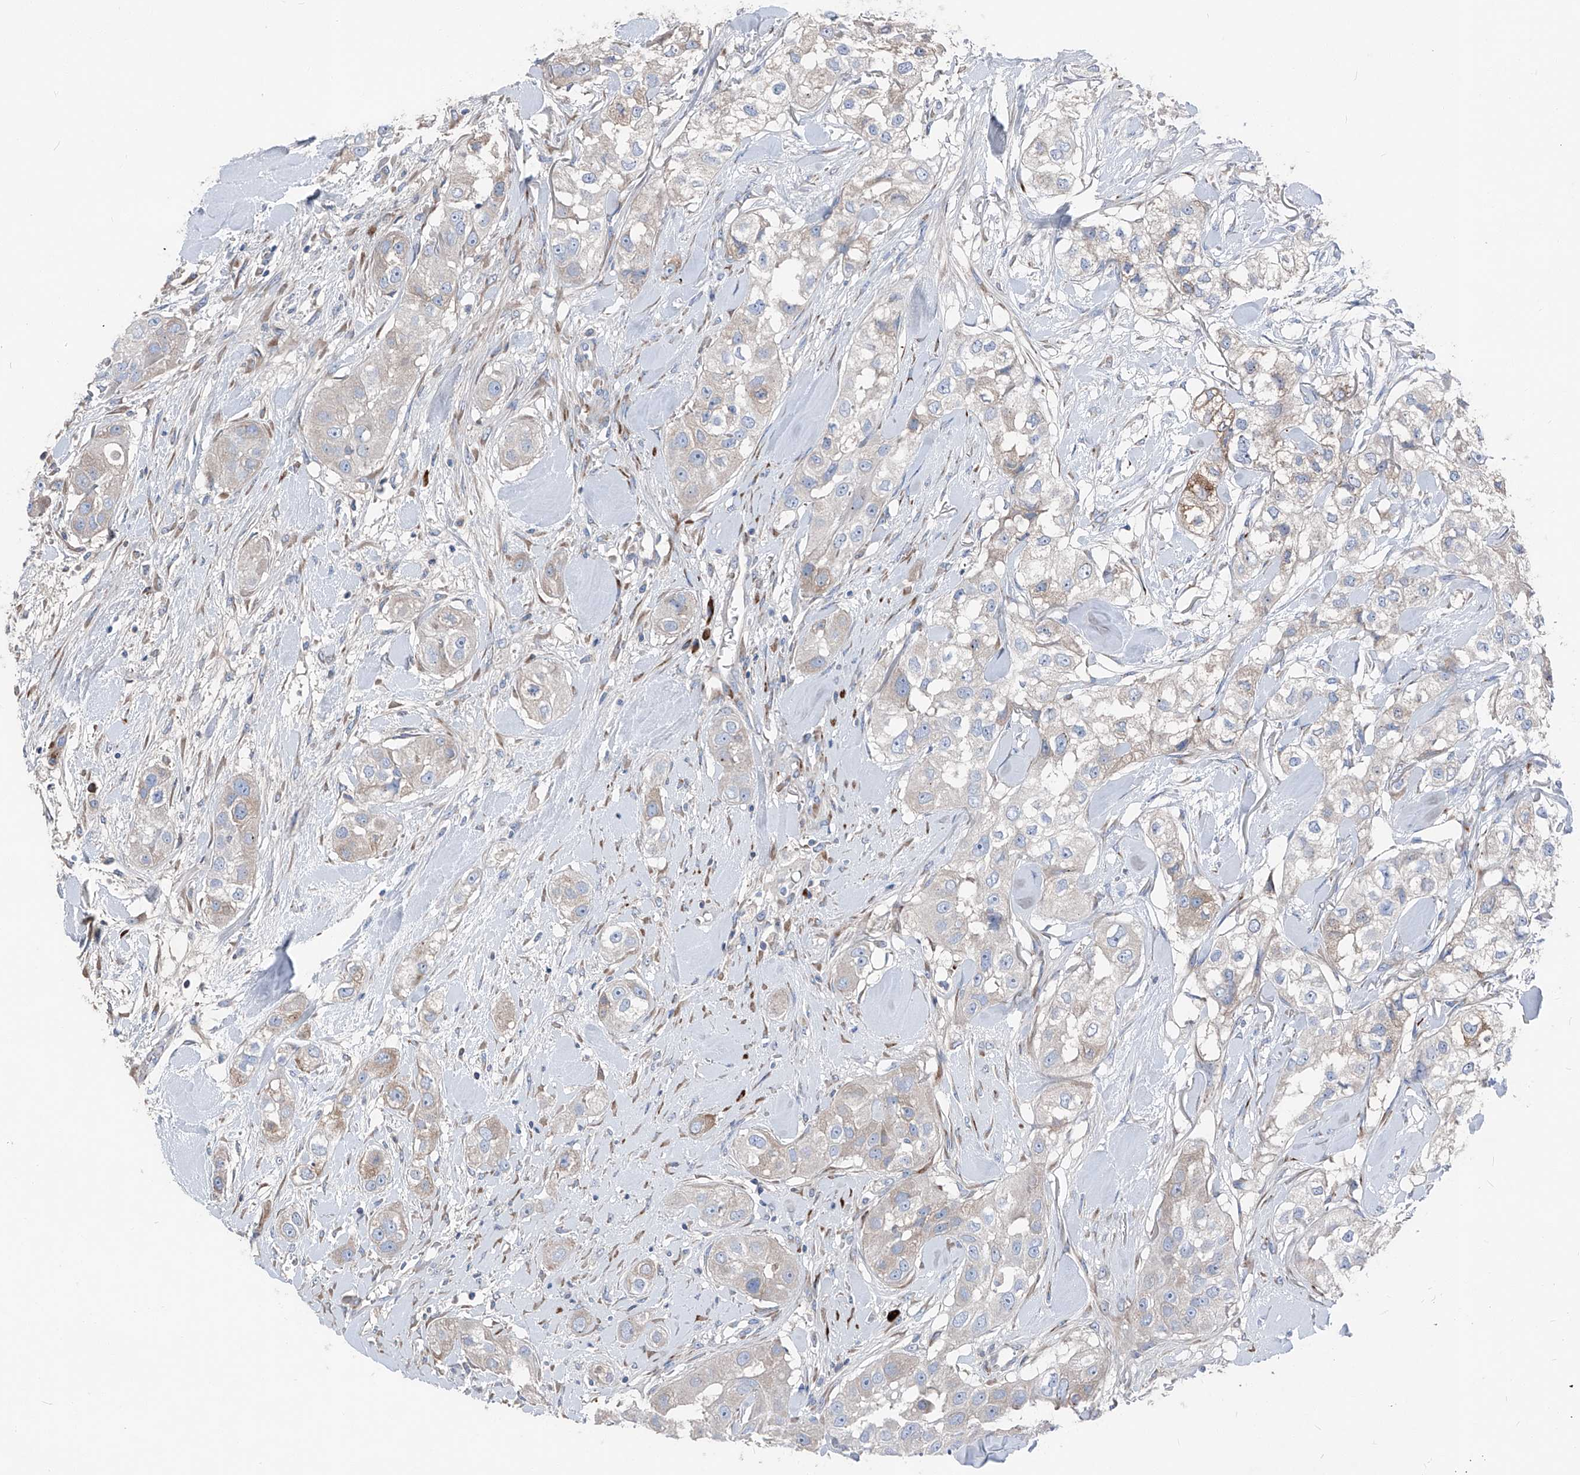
{"staining": {"intensity": "negative", "quantity": "none", "location": "none"}, "tissue": "head and neck cancer", "cell_type": "Tumor cells", "image_type": "cancer", "snomed": [{"axis": "morphology", "description": "Normal tissue, NOS"}, {"axis": "morphology", "description": "Squamous cell carcinoma, NOS"}, {"axis": "topography", "description": "Skeletal muscle"}, {"axis": "topography", "description": "Head-Neck"}], "caption": "Head and neck squamous cell carcinoma was stained to show a protein in brown. There is no significant expression in tumor cells. (DAB immunohistochemistry (IHC) with hematoxylin counter stain).", "gene": "IFI27", "patient": {"sex": "male", "age": 51}}